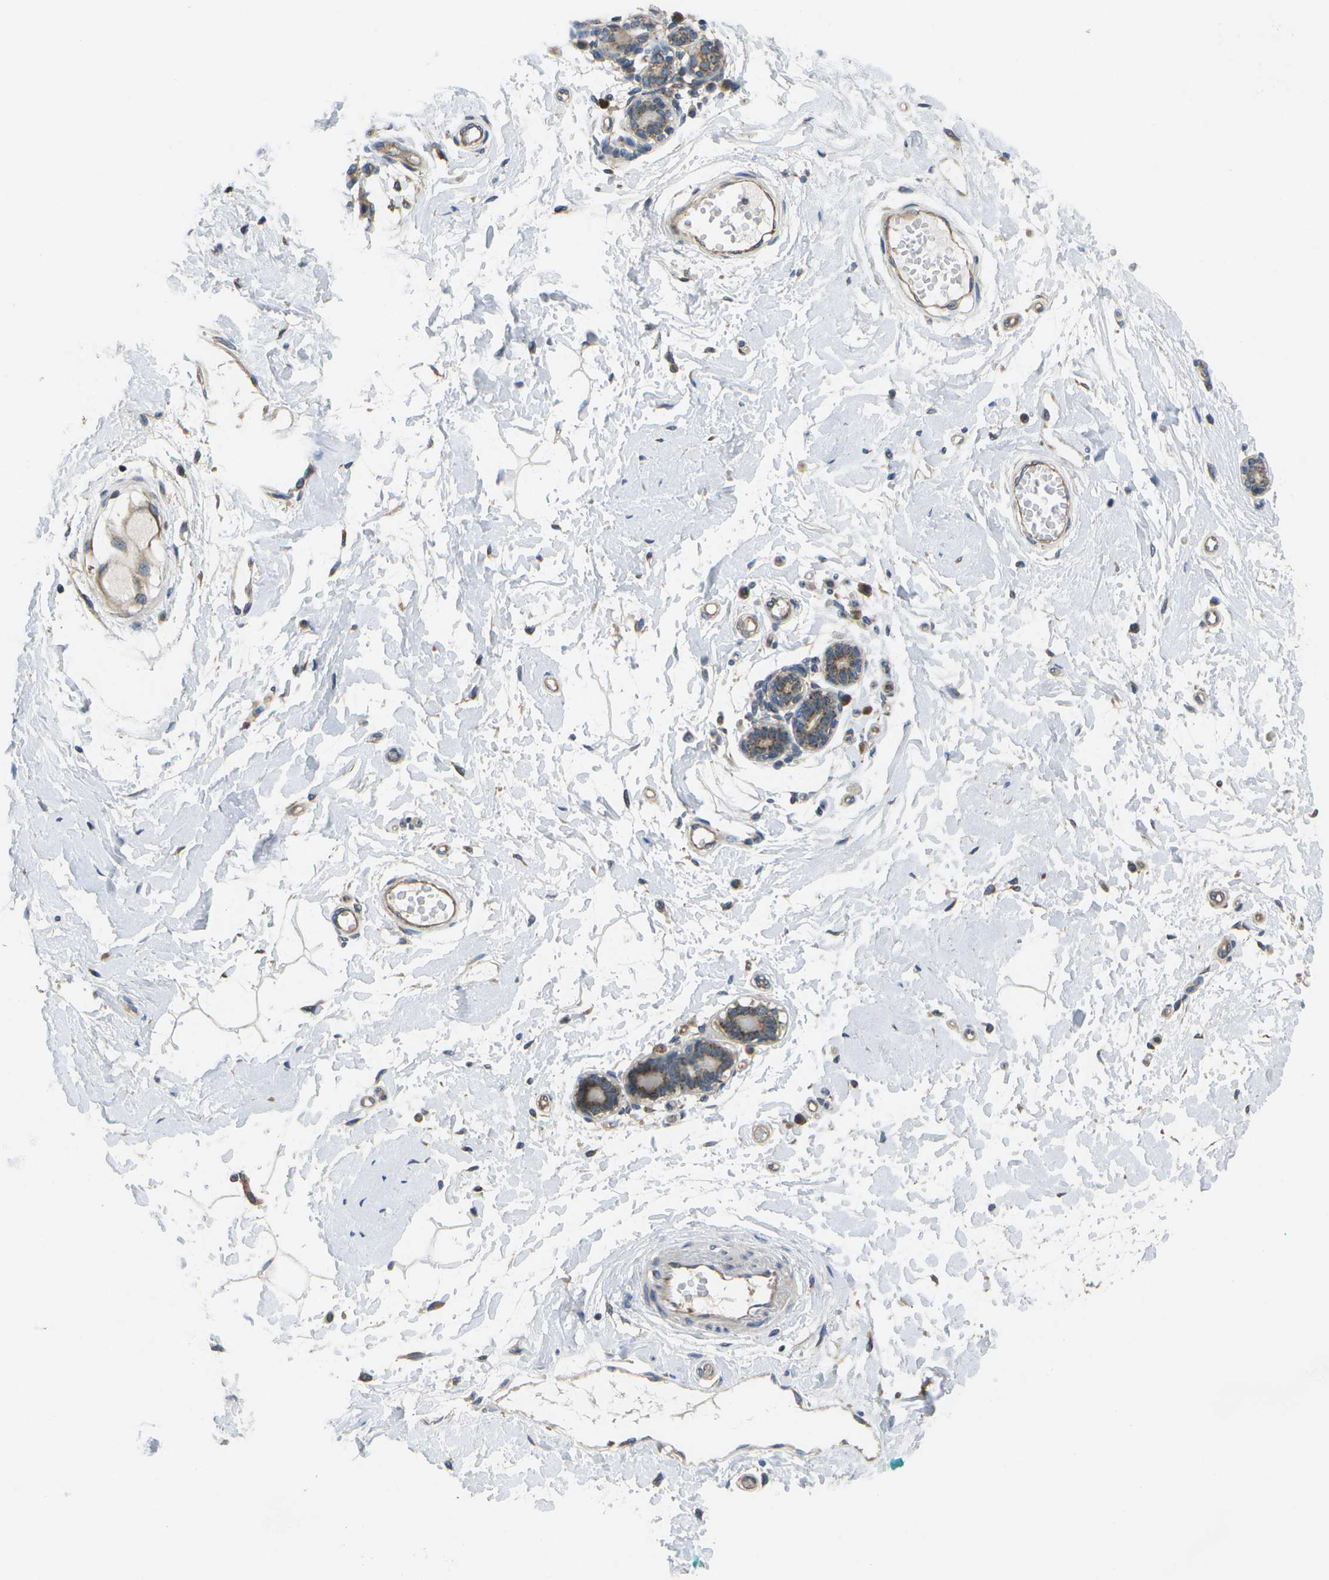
{"staining": {"intensity": "weak", "quantity": "<25%", "location": "cytoplasmic/membranous"}, "tissue": "breast", "cell_type": "Adipocytes", "image_type": "normal", "snomed": [{"axis": "morphology", "description": "Normal tissue, NOS"}, {"axis": "morphology", "description": "Lobular carcinoma"}, {"axis": "topography", "description": "Breast"}], "caption": "An immunohistochemistry histopathology image of normal breast is shown. There is no staining in adipocytes of breast.", "gene": "DPM3", "patient": {"sex": "female", "age": 59}}